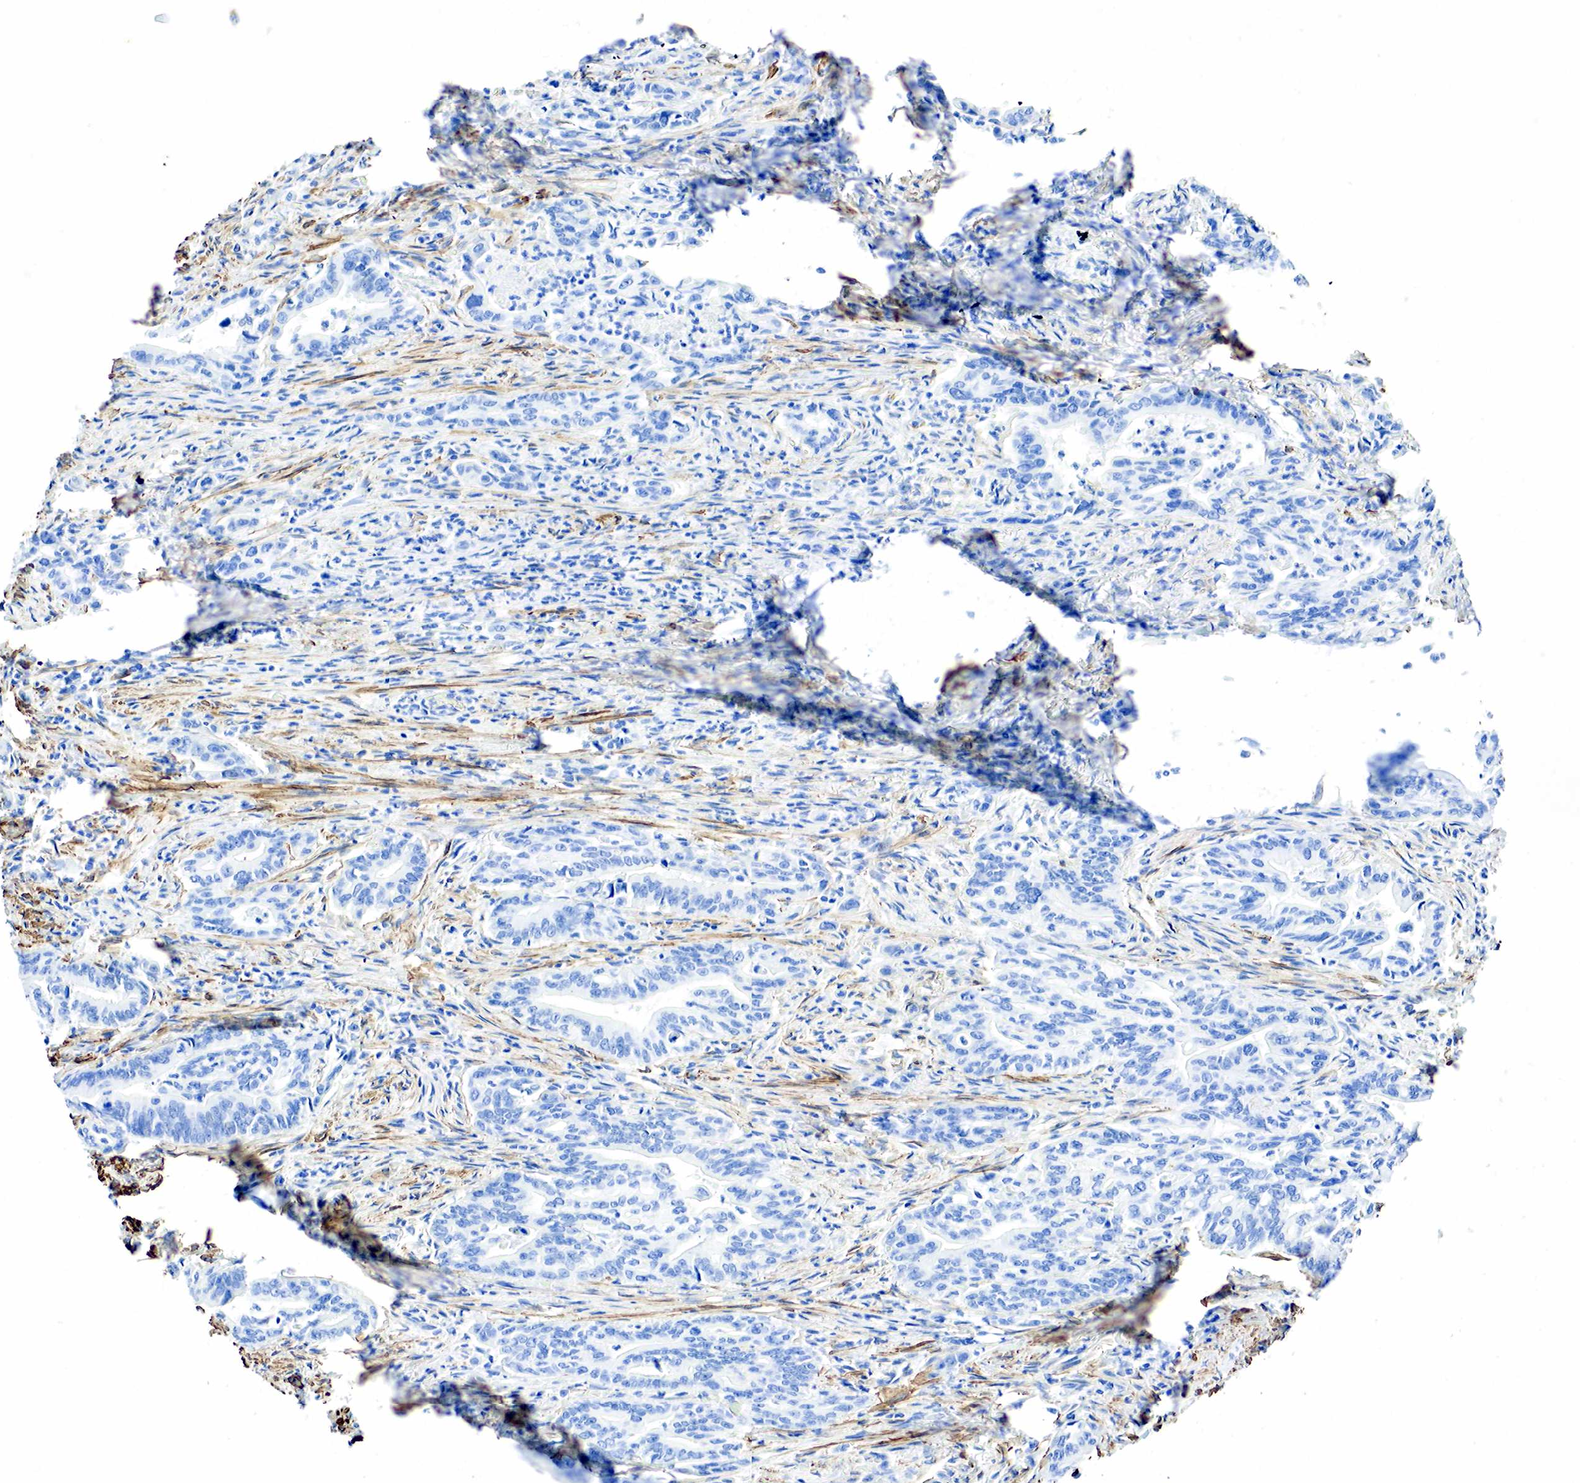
{"staining": {"intensity": "negative", "quantity": "none", "location": "none"}, "tissue": "liver cancer", "cell_type": "Tumor cells", "image_type": "cancer", "snomed": [{"axis": "morphology", "description": "Carcinoma, Hepatocellular, NOS"}, {"axis": "topography", "description": "Liver"}], "caption": "Image shows no protein staining in tumor cells of liver cancer (hepatocellular carcinoma) tissue.", "gene": "ACTA1", "patient": {"sex": "female", "age": 52}}